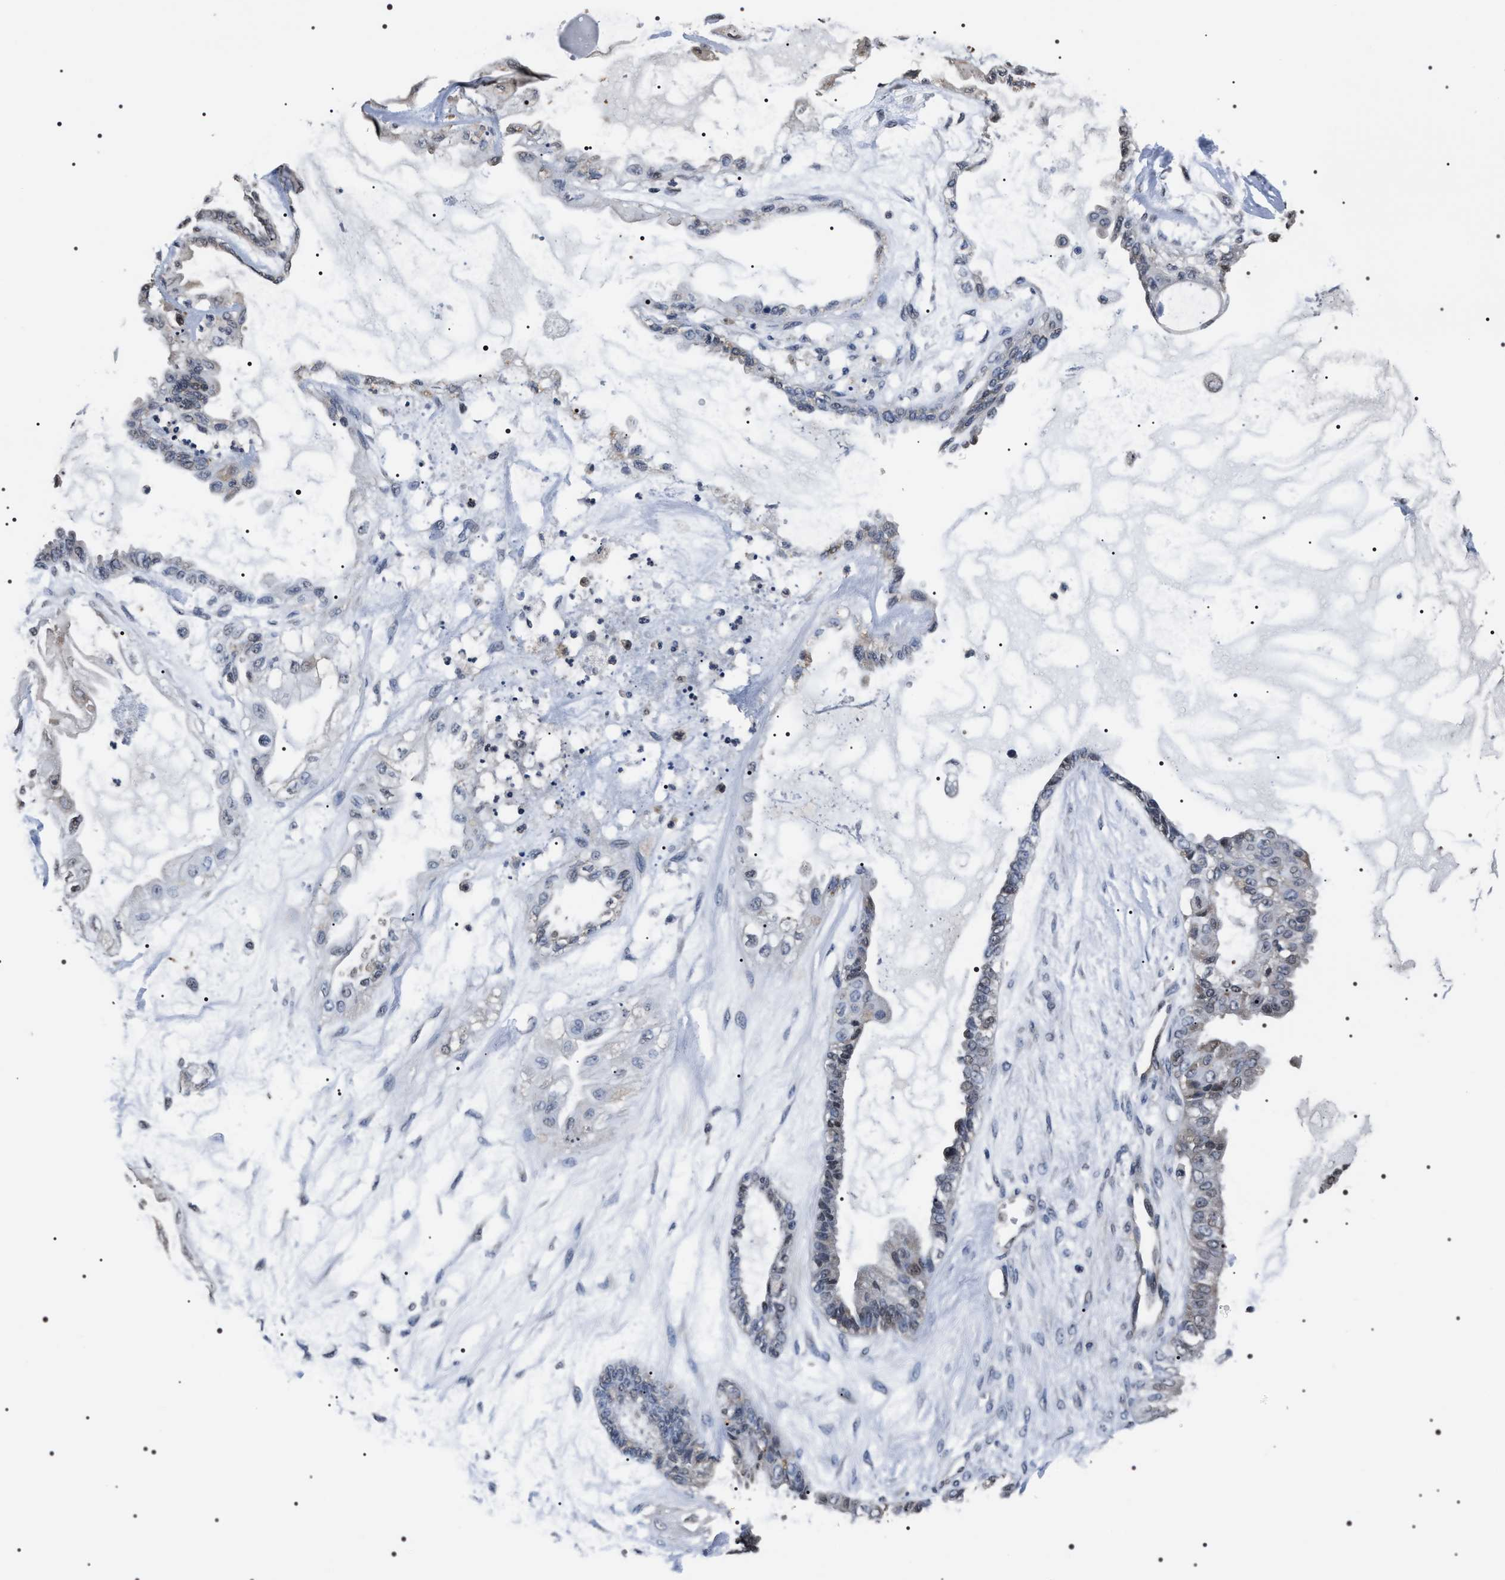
{"staining": {"intensity": "weak", "quantity": "<25%", "location": "cytoplasmic/membranous,nuclear"}, "tissue": "ovarian cancer", "cell_type": "Tumor cells", "image_type": "cancer", "snomed": [{"axis": "morphology", "description": "Carcinoma, NOS"}, {"axis": "morphology", "description": "Carcinoma, endometroid"}, {"axis": "topography", "description": "Ovary"}], "caption": "Immunohistochemistry (IHC) photomicrograph of neoplastic tissue: human ovarian cancer (endometroid carcinoma) stained with DAB (3,3'-diaminobenzidine) exhibits no significant protein staining in tumor cells.", "gene": "SIPA1", "patient": {"sex": "female", "age": 50}}